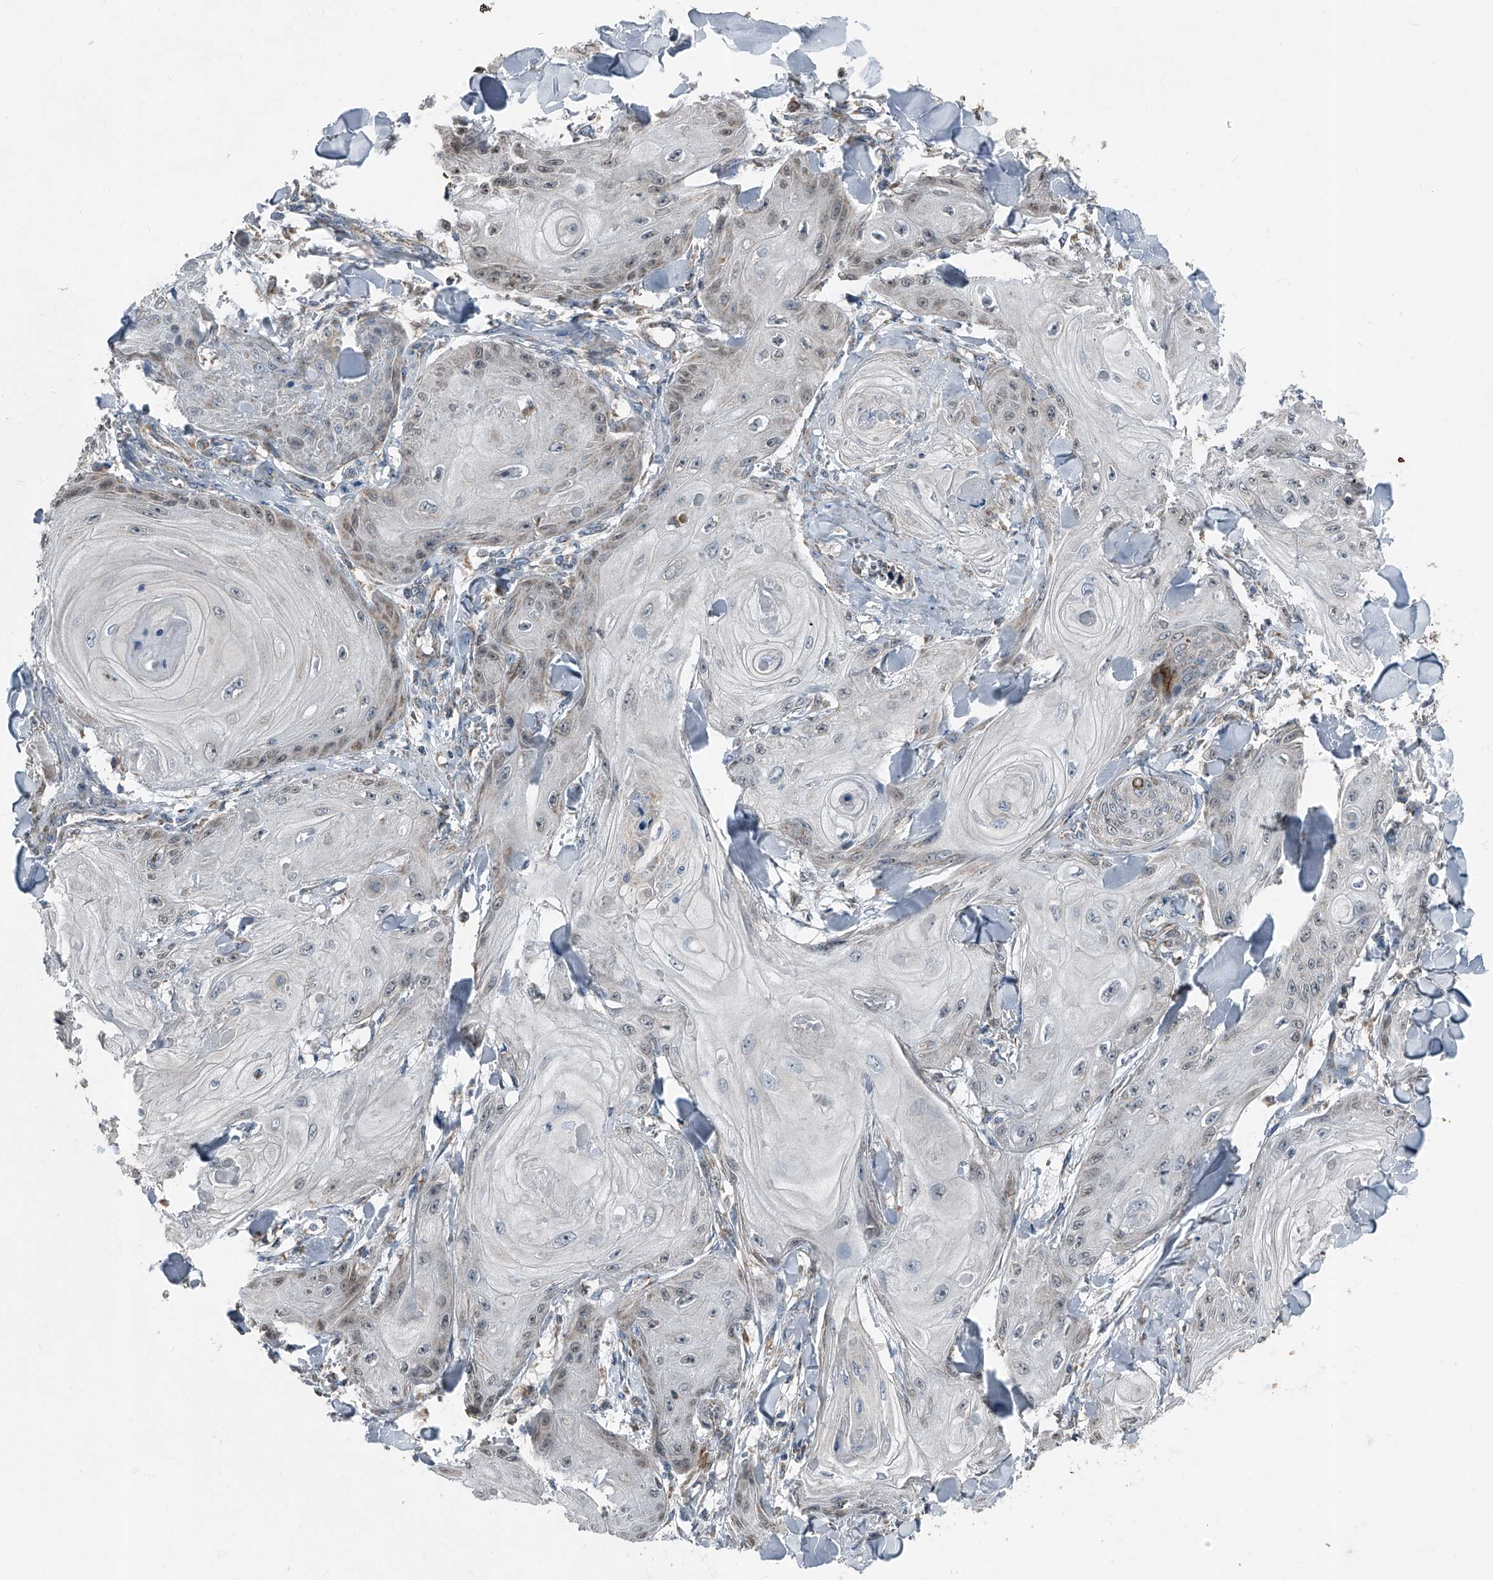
{"staining": {"intensity": "weak", "quantity": "25%-75%", "location": "nuclear"}, "tissue": "skin cancer", "cell_type": "Tumor cells", "image_type": "cancer", "snomed": [{"axis": "morphology", "description": "Squamous cell carcinoma, NOS"}, {"axis": "topography", "description": "Skin"}], "caption": "Weak nuclear positivity is identified in approximately 25%-75% of tumor cells in skin cancer (squamous cell carcinoma).", "gene": "CHRNA7", "patient": {"sex": "male", "age": 74}}